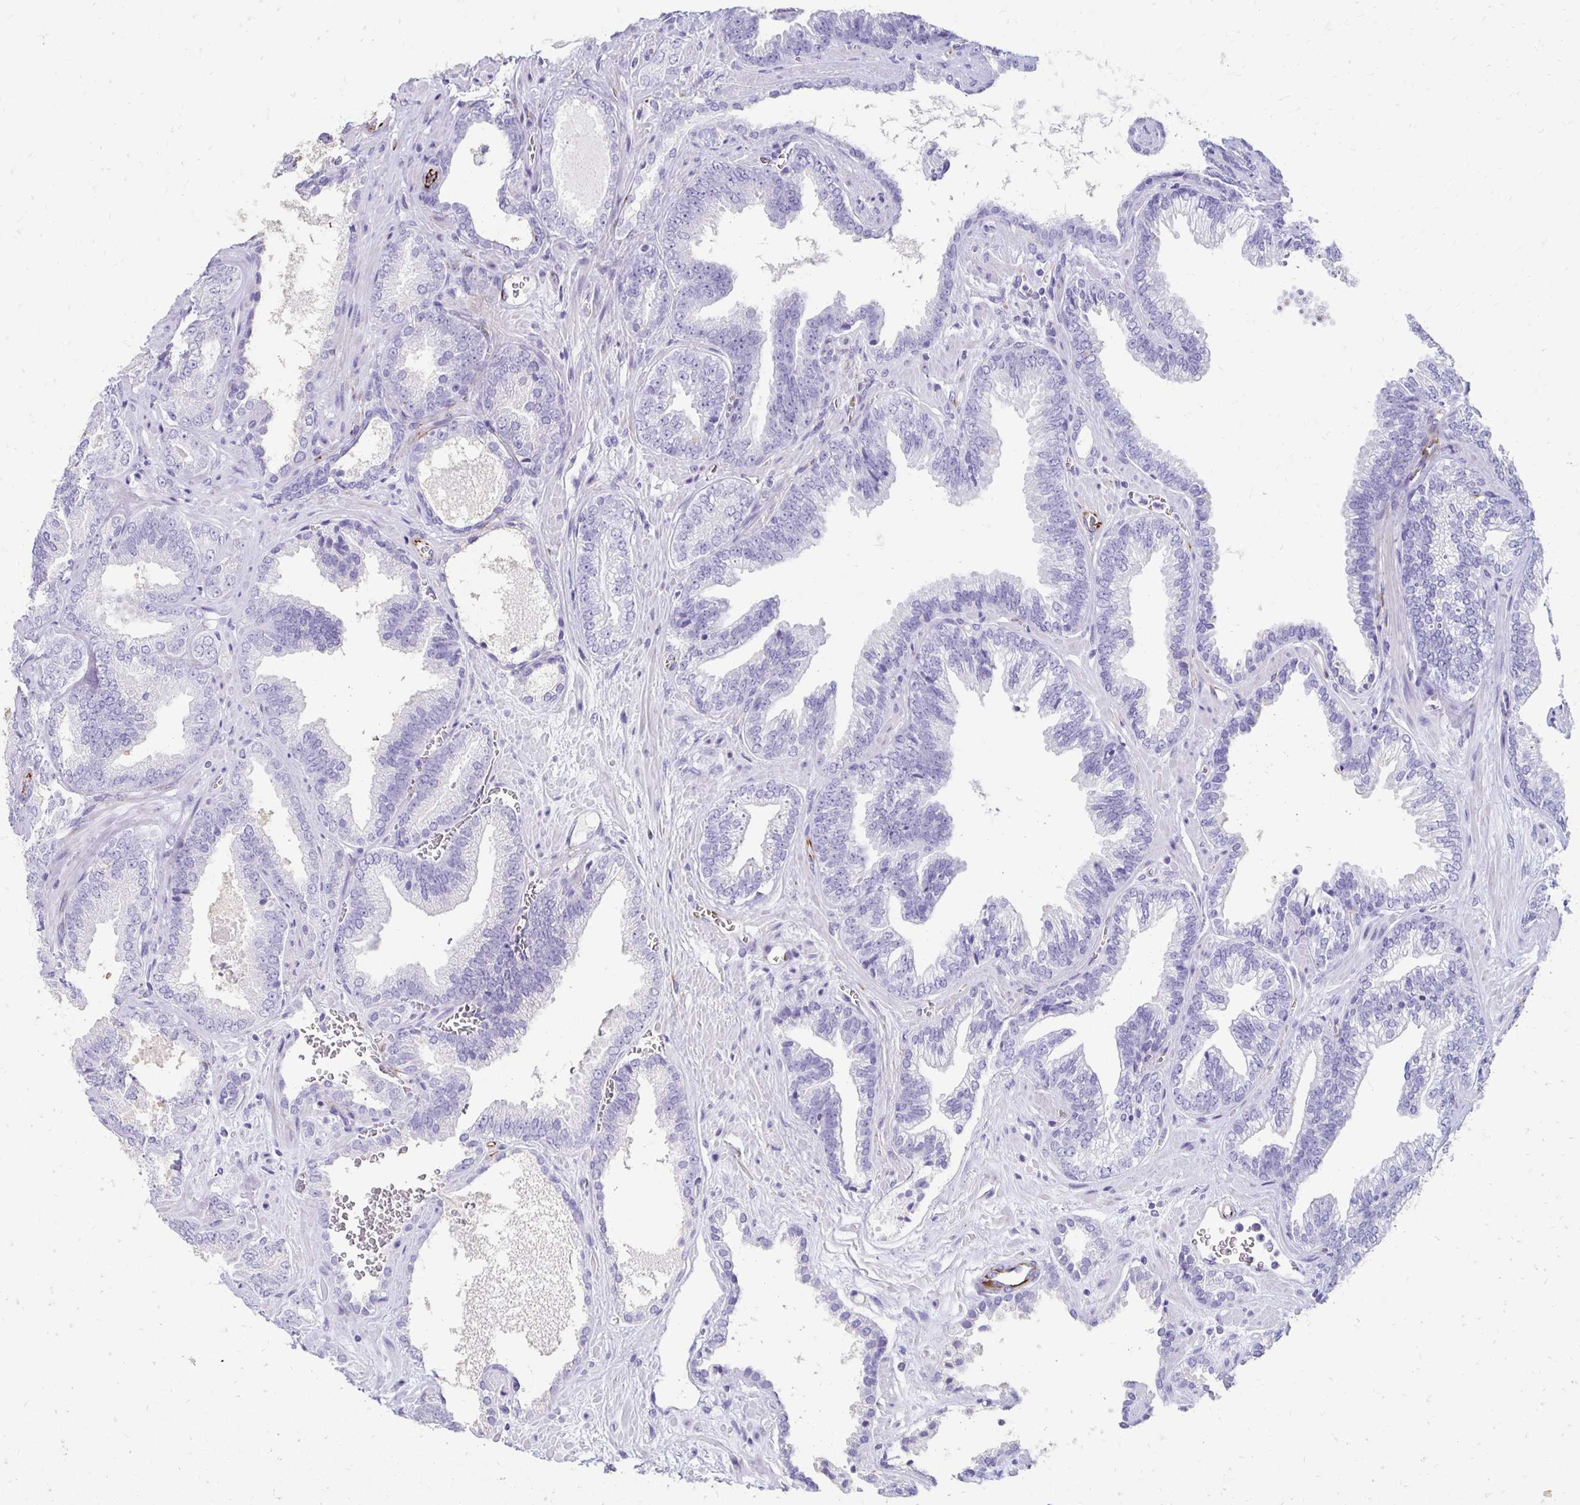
{"staining": {"intensity": "negative", "quantity": "none", "location": "none"}, "tissue": "prostate cancer", "cell_type": "Tumor cells", "image_type": "cancer", "snomed": [{"axis": "morphology", "description": "Adenocarcinoma, High grade"}, {"axis": "topography", "description": "Prostate"}], "caption": "An immunohistochemistry image of high-grade adenocarcinoma (prostate) is shown. There is no staining in tumor cells of high-grade adenocarcinoma (prostate).", "gene": "TMEM54", "patient": {"sex": "male", "age": 68}}